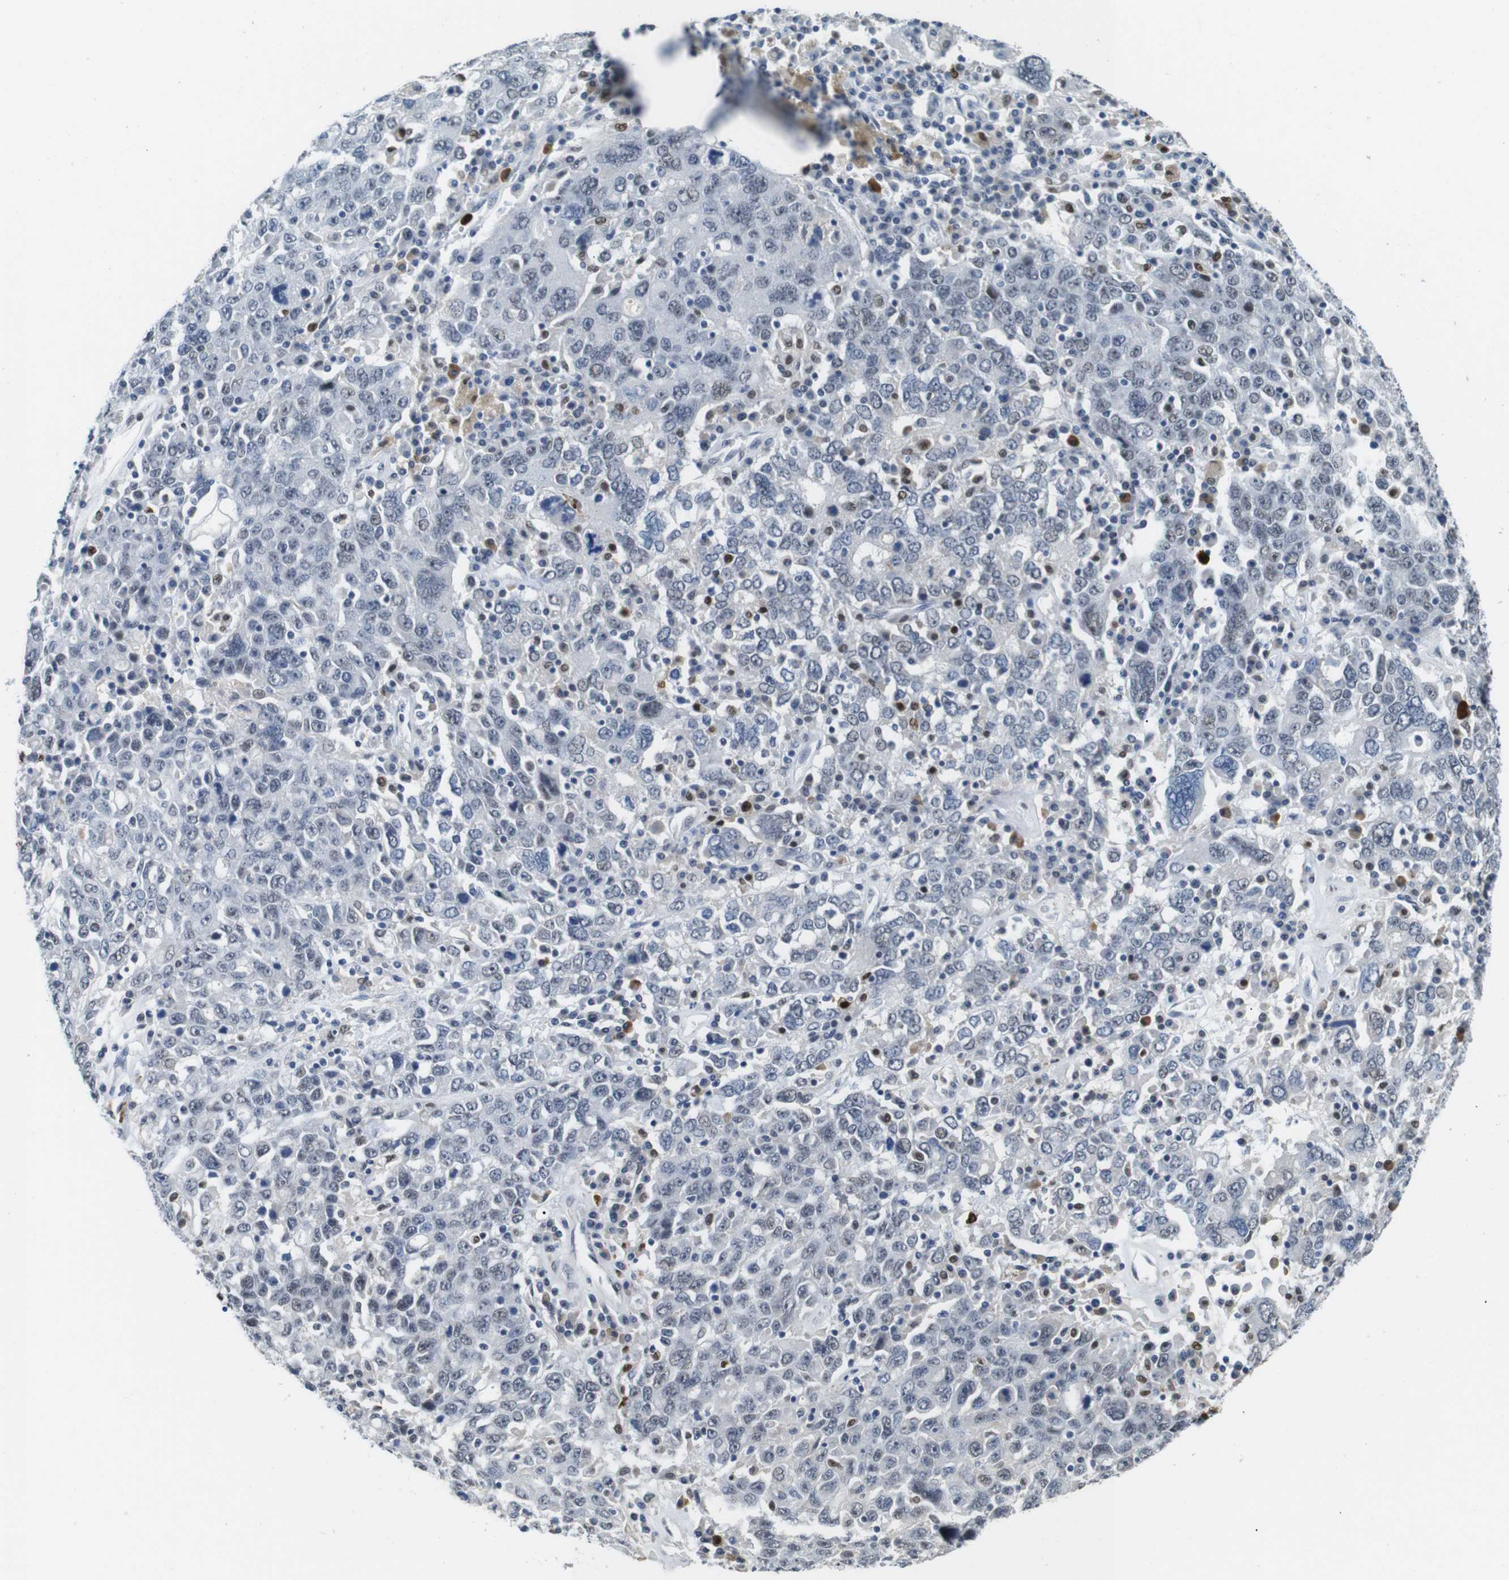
{"staining": {"intensity": "weak", "quantity": "<25%", "location": "nuclear"}, "tissue": "ovarian cancer", "cell_type": "Tumor cells", "image_type": "cancer", "snomed": [{"axis": "morphology", "description": "Carcinoma, endometroid"}, {"axis": "topography", "description": "Ovary"}], "caption": "A high-resolution micrograph shows IHC staining of ovarian endometroid carcinoma, which reveals no significant staining in tumor cells.", "gene": "IRF8", "patient": {"sex": "female", "age": 62}}